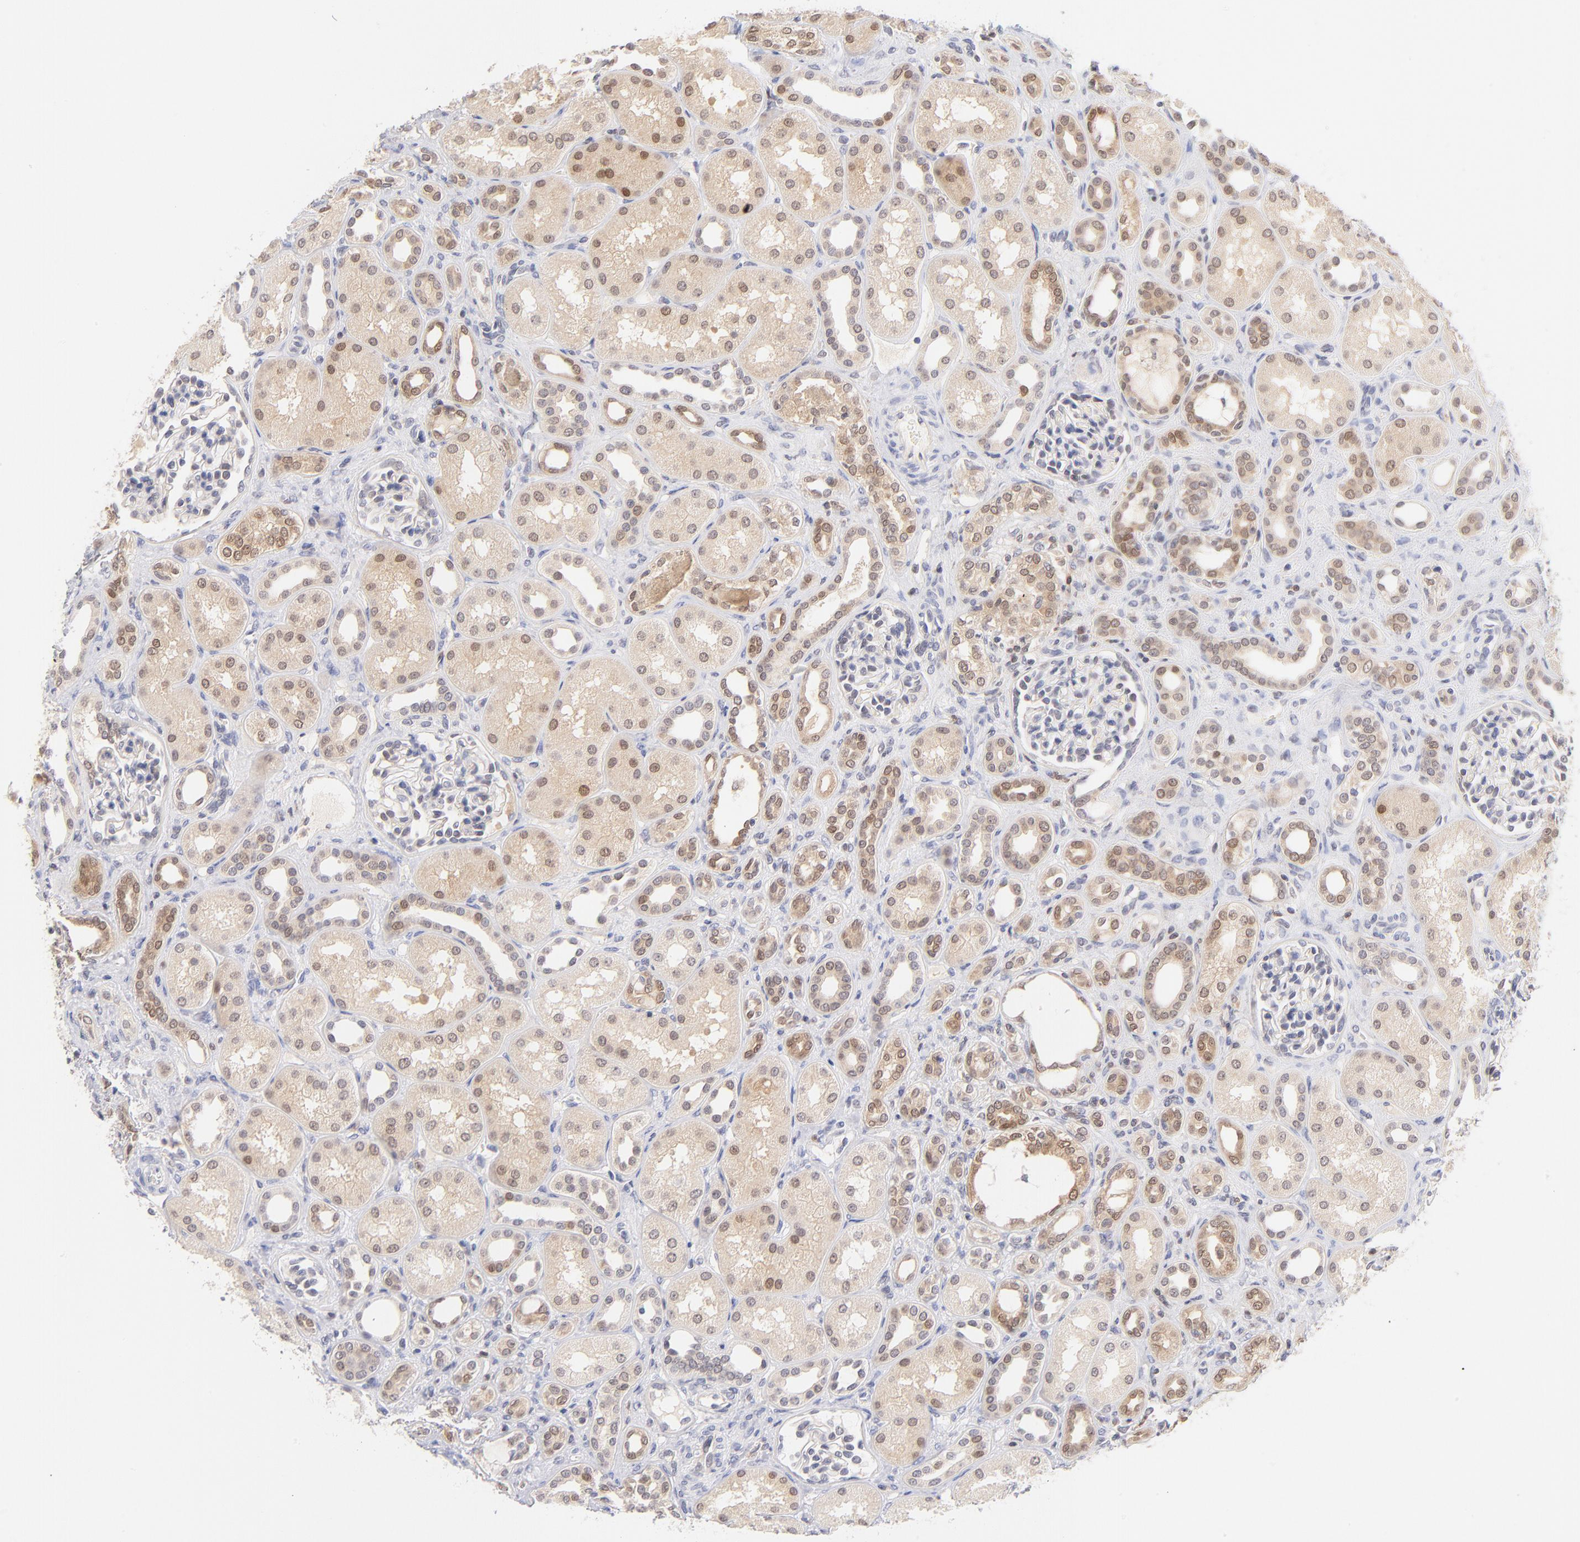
{"staining": {"intensity": "negative", "quantity": "none", "location": "none"}, "tissue": "kidney", "cell_type": "Cells in glomeruli", "image_type": "normal", "snomed": [{"axis": "morphology", "description": "Normal tissue, NOS"}, {"axis": "topography", "description": "Kidney"}], "caption": "This is an immunohistochemistry (IHC) image of normal human kidney. There is no staining in cells in glomeruli.", "gene": "CASP6", "patient": {"sex": "male", "age": 7}}